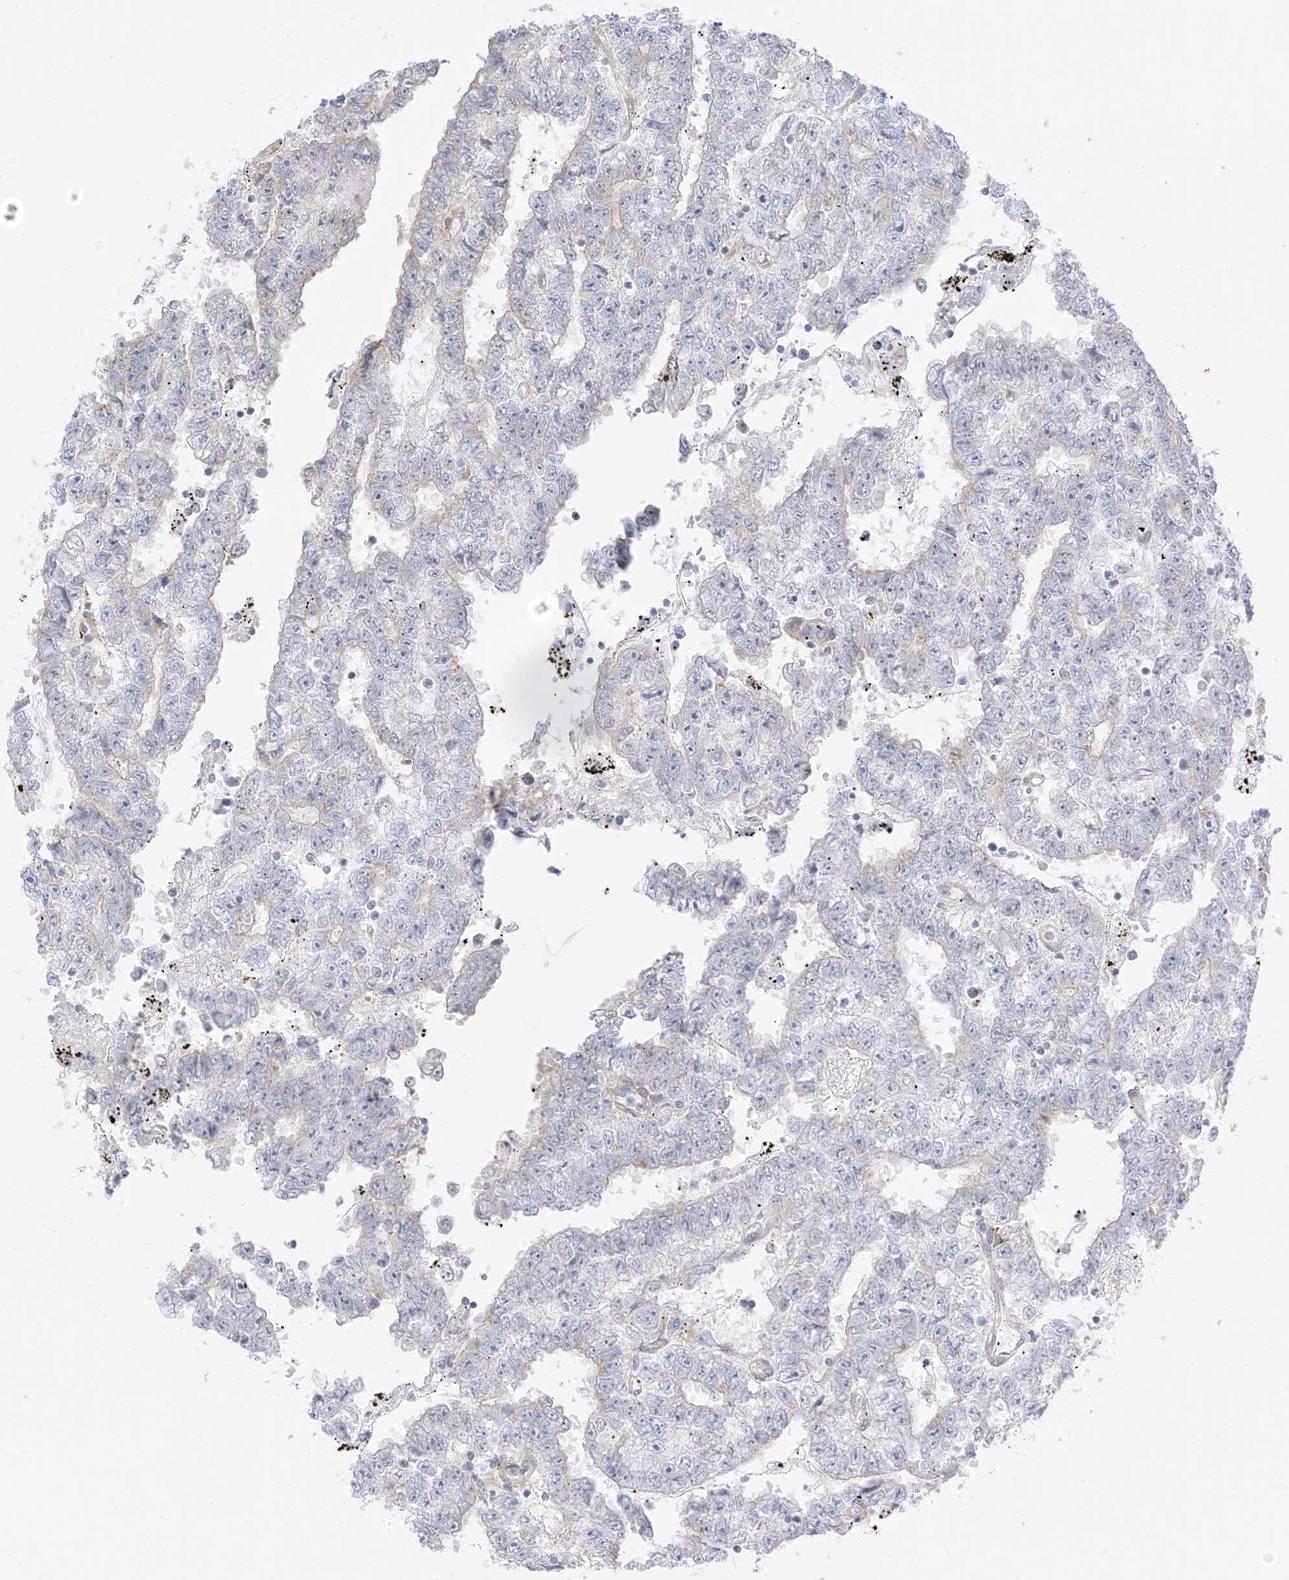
{"staining": {"intensity": "negative", "quantity": "none", "location": "none"}, "tissue": "testis cancer", "cell_type": "Tumor cells", "image_type": "cancer", "snomed": [{"axis": "morphology", "description": "Carcinoma, Embryonal, NOS"}, {"axis": "topography", "description": "Testis"}], "caption": "Tumor cells show no significant protein expression in testis embryonal carcinoma.", "gene": "HS6ST2", "patient": {"sex": "male", "age": 25}}